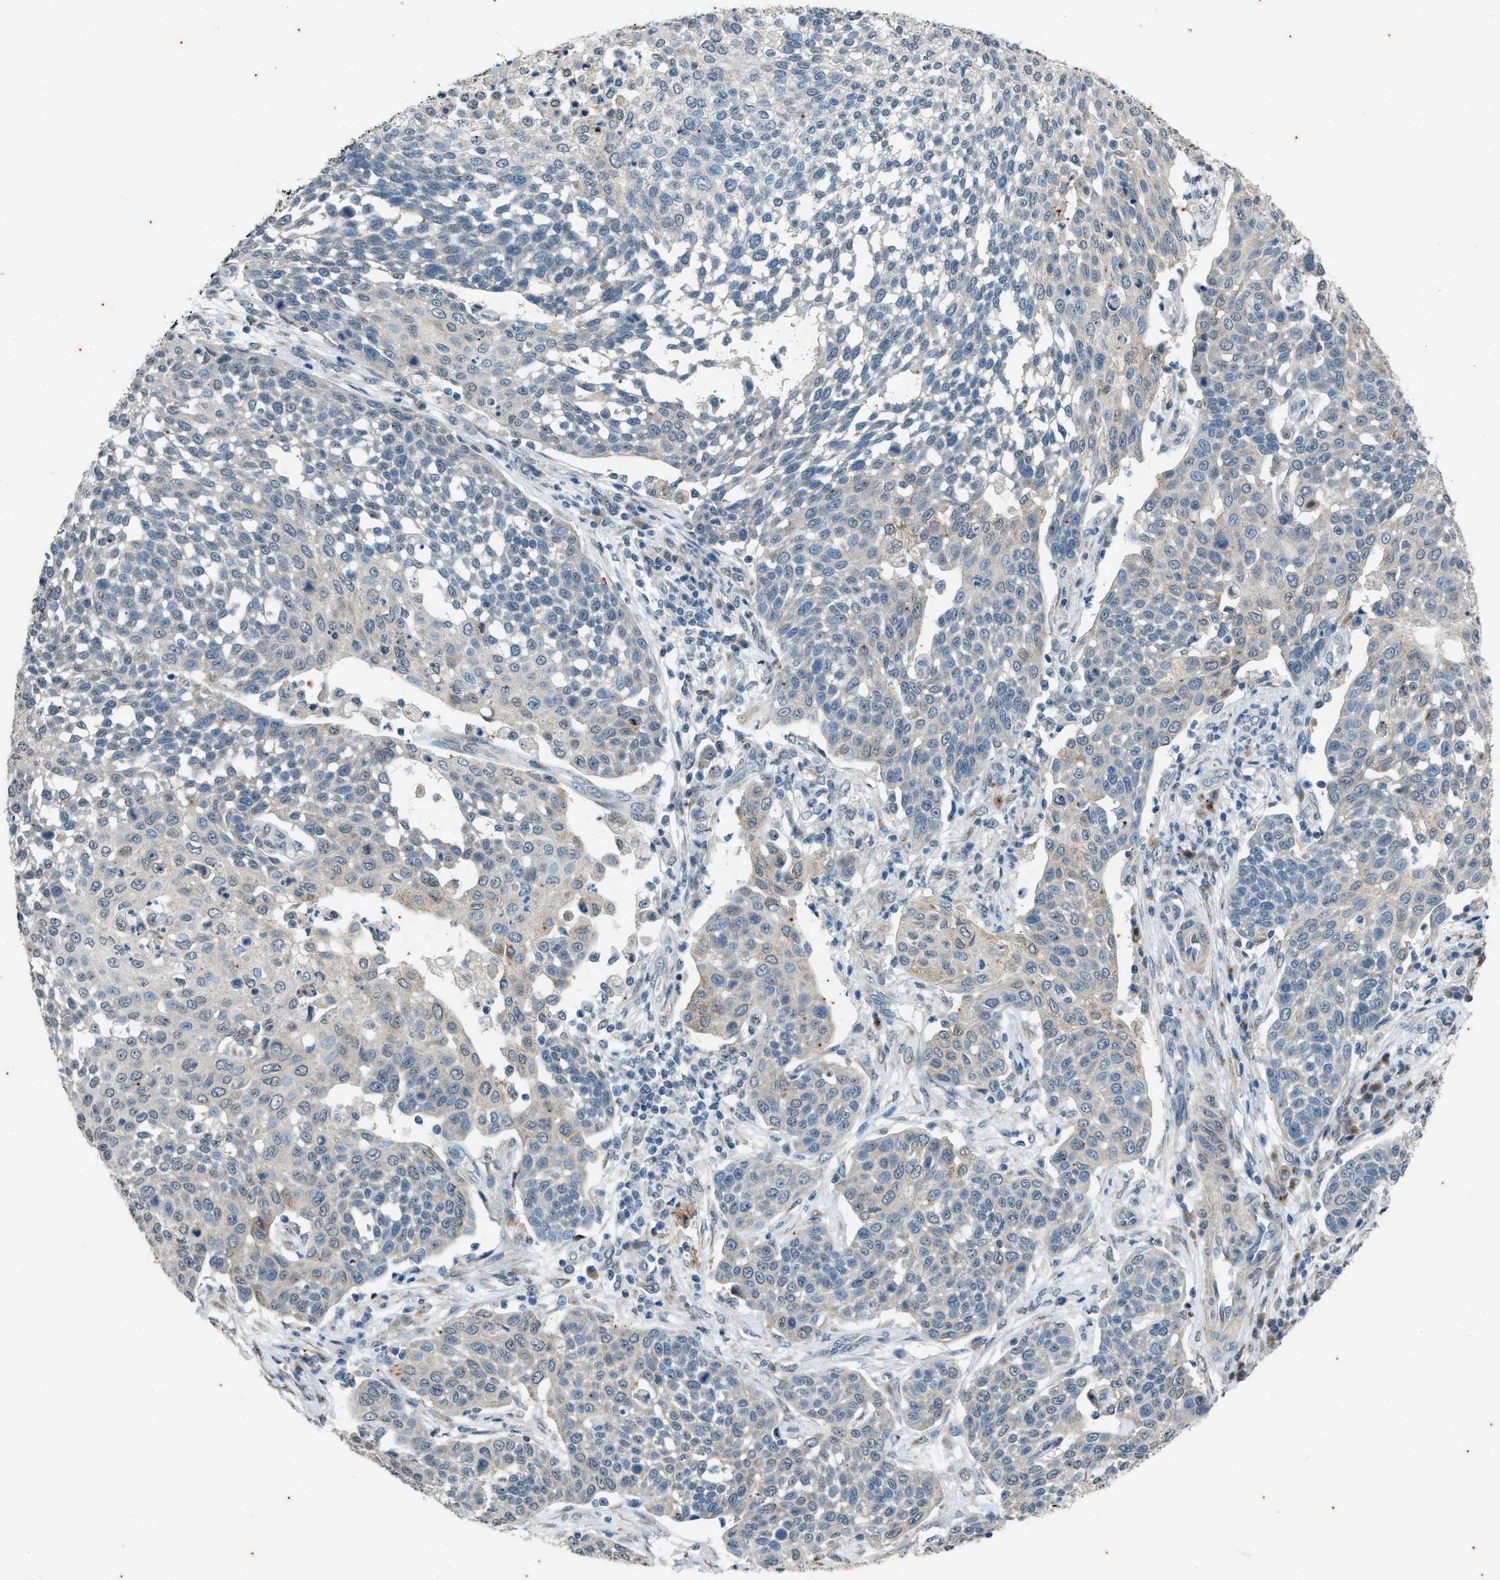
{"staining": {"intensity": "negative", "quantity": "none", "location": "none"}, "tissue": "cervical cancer", "cell_type": "Tumor cells", "image_type": "cancer", "snomed": [{"axis": "morphology", "description": "Squamous cell carcinoma, NOS"}, {"axis": "topography", "description": "Cervix"}], "caption": "This is an IHC micrograph of human squamous cell carcinoma (cervical). There is no expression in tumor cells.", "gene": "CHPF2", "patient": {"sex": "female", "age": 34}}